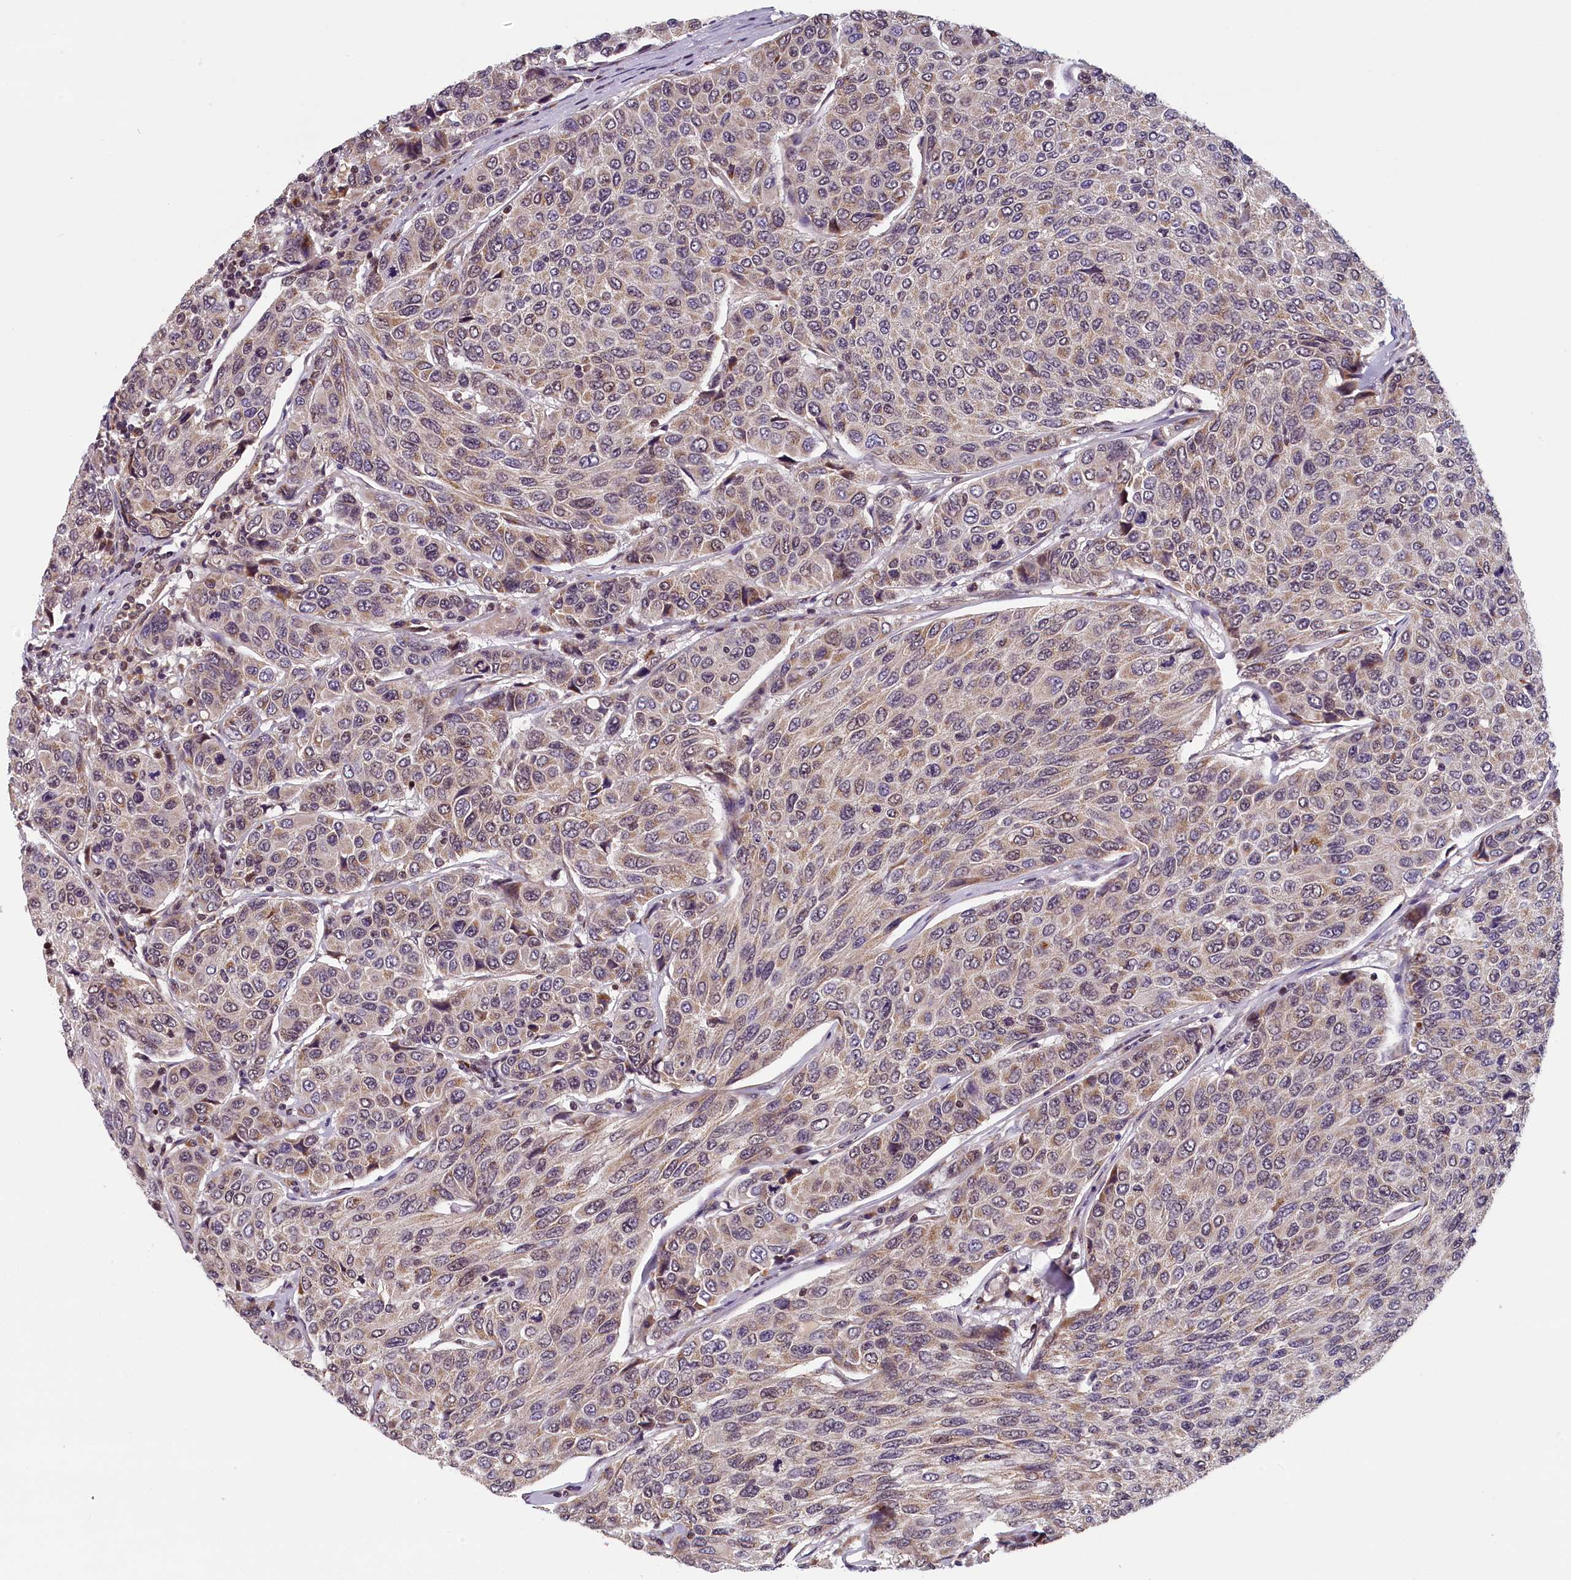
{"staining": {"intensity": "weak", "quantity": ">75%", "location": "cytoplasmic/membranous"}, "tissue": "breast cancer", "cell_type": "Tumor cells", "image_type": "cancer", "snomed": [{"axis": "morphology", "description": "Duct carcinoma"}, {"axis": "topography", "description": "Breast"}], "caption": "Breast intraductal carcinoma stained with DAB IHC shows low levels of weak cytoplasmic/membranous positivity in approximately >75% of tumor cells.", "gene": "KCNK6", "patient": {"sex": "female", "age": 55}}